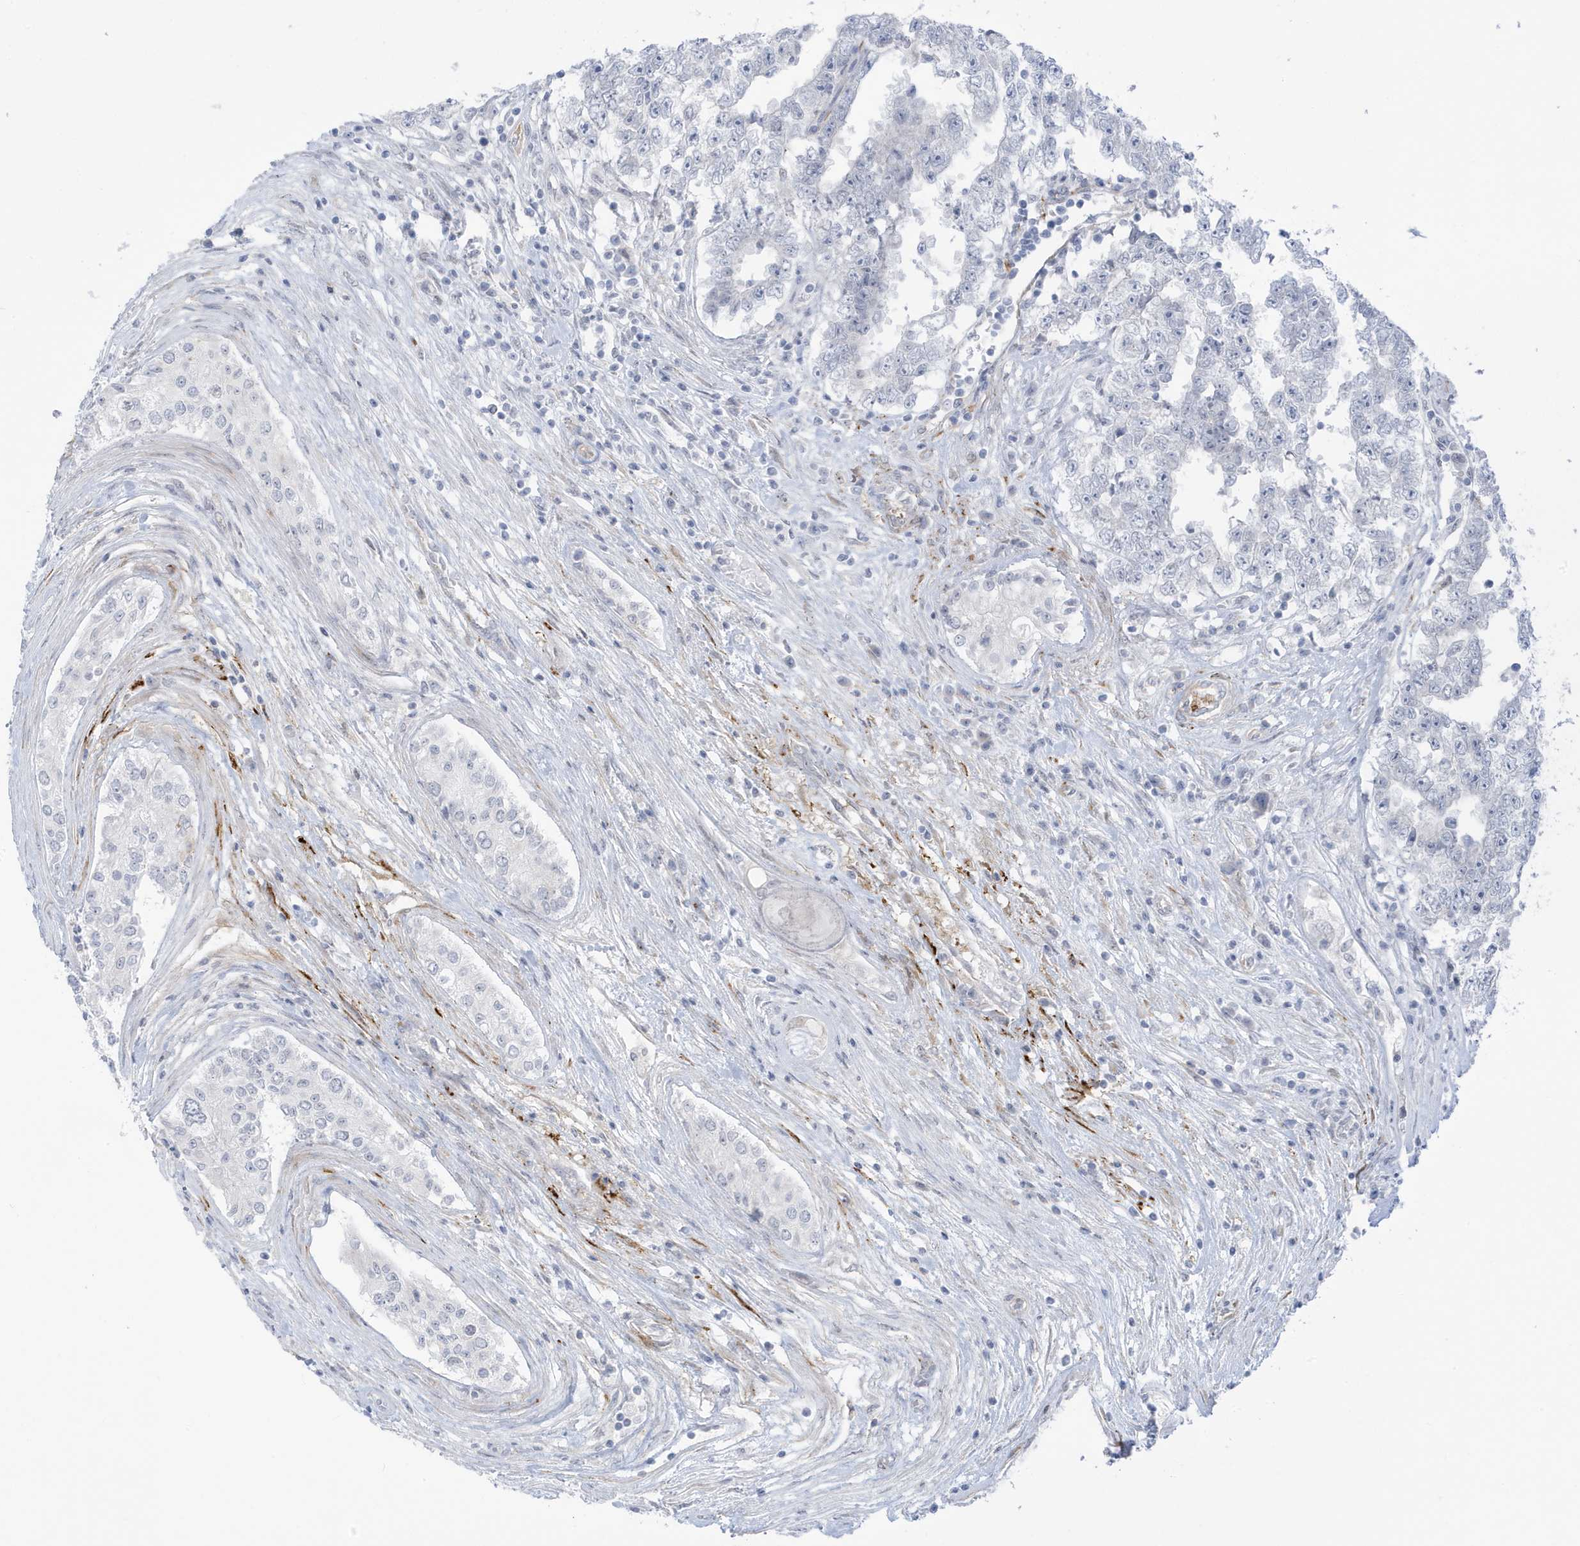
{"staining": {"intensity": "negative", "quantity": "none", "location": "none"}, "tissue": "testis cancer", "cell_type": "Tumor cells", "image_type": "cancer", "snomed": [{"axis": "morphology", "description": "Carcinoma, Embryonal, NOS"}, {"axis": "topography", "description": "Testis"}], "caption": "This is a micrograph of immunohistochemistry staining of testis cancer (embryonal carcinoma), which shows no positivity in tumor cells. (Stains: DAB IHC with hematoxylin counter stain, Microscopy: brightfield microscopy at high magnification).", "gene": "PERM1", "patient": {"sex": "male", "age": 25}}